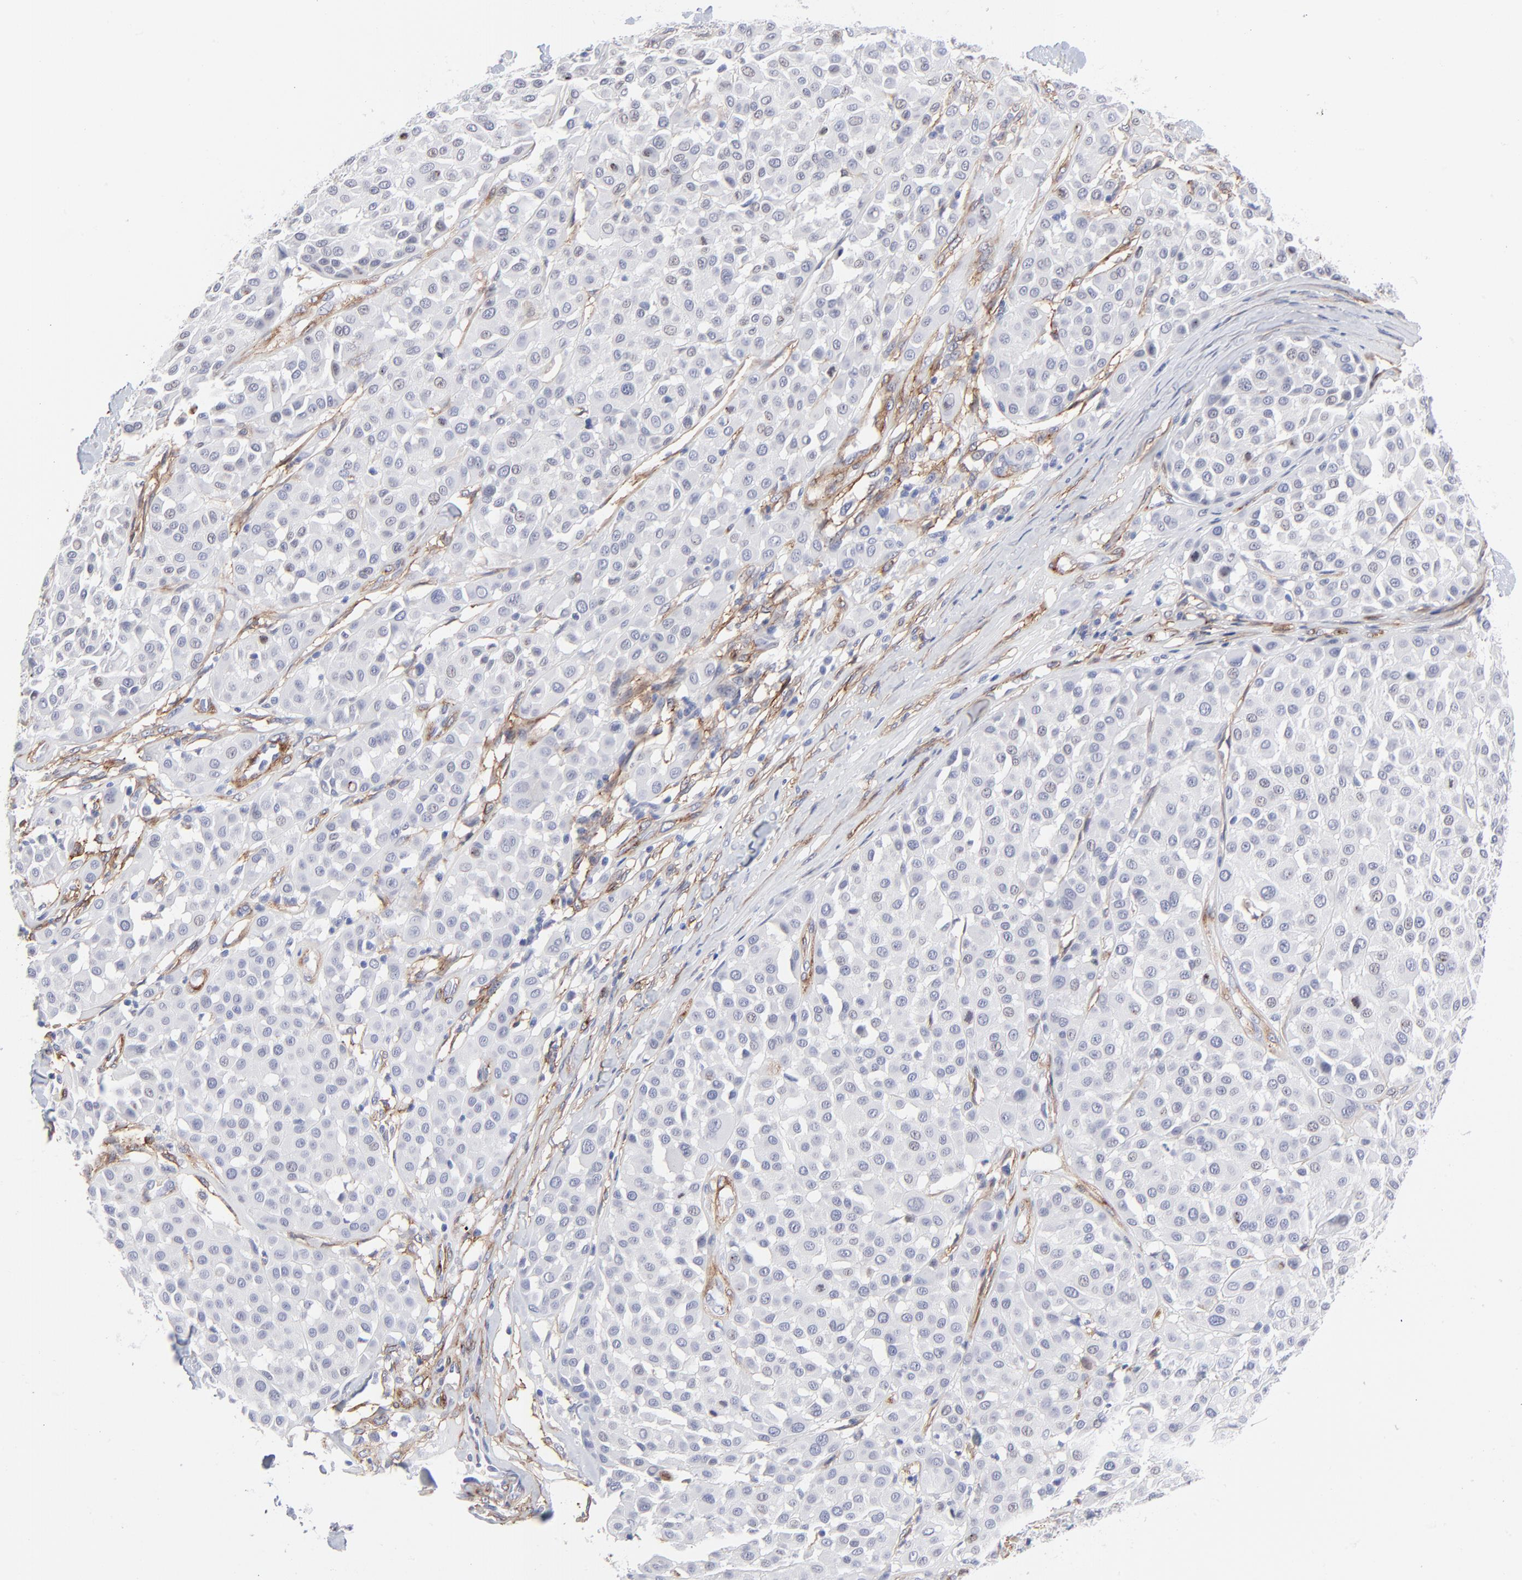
{"staining": {"intensity": "moderate", "quantity": "<25%", "location": "nuclear"}, "tissue": "melanoma", "cell_type": "Tumor cells", "image_type": "cancer", "snomed": [{"axis": "morphology", "description": "Malignant melanoma, Metastatic site"}, {"axis": "topography", "description": "Soft tissue"}], "caption": "Malignant melanoma (metastatic site) stained with a protein marker shows moderate staining in tumor cells.", "gene": "PDGFRB", "patient": {"sex": "male", "age": 41}}